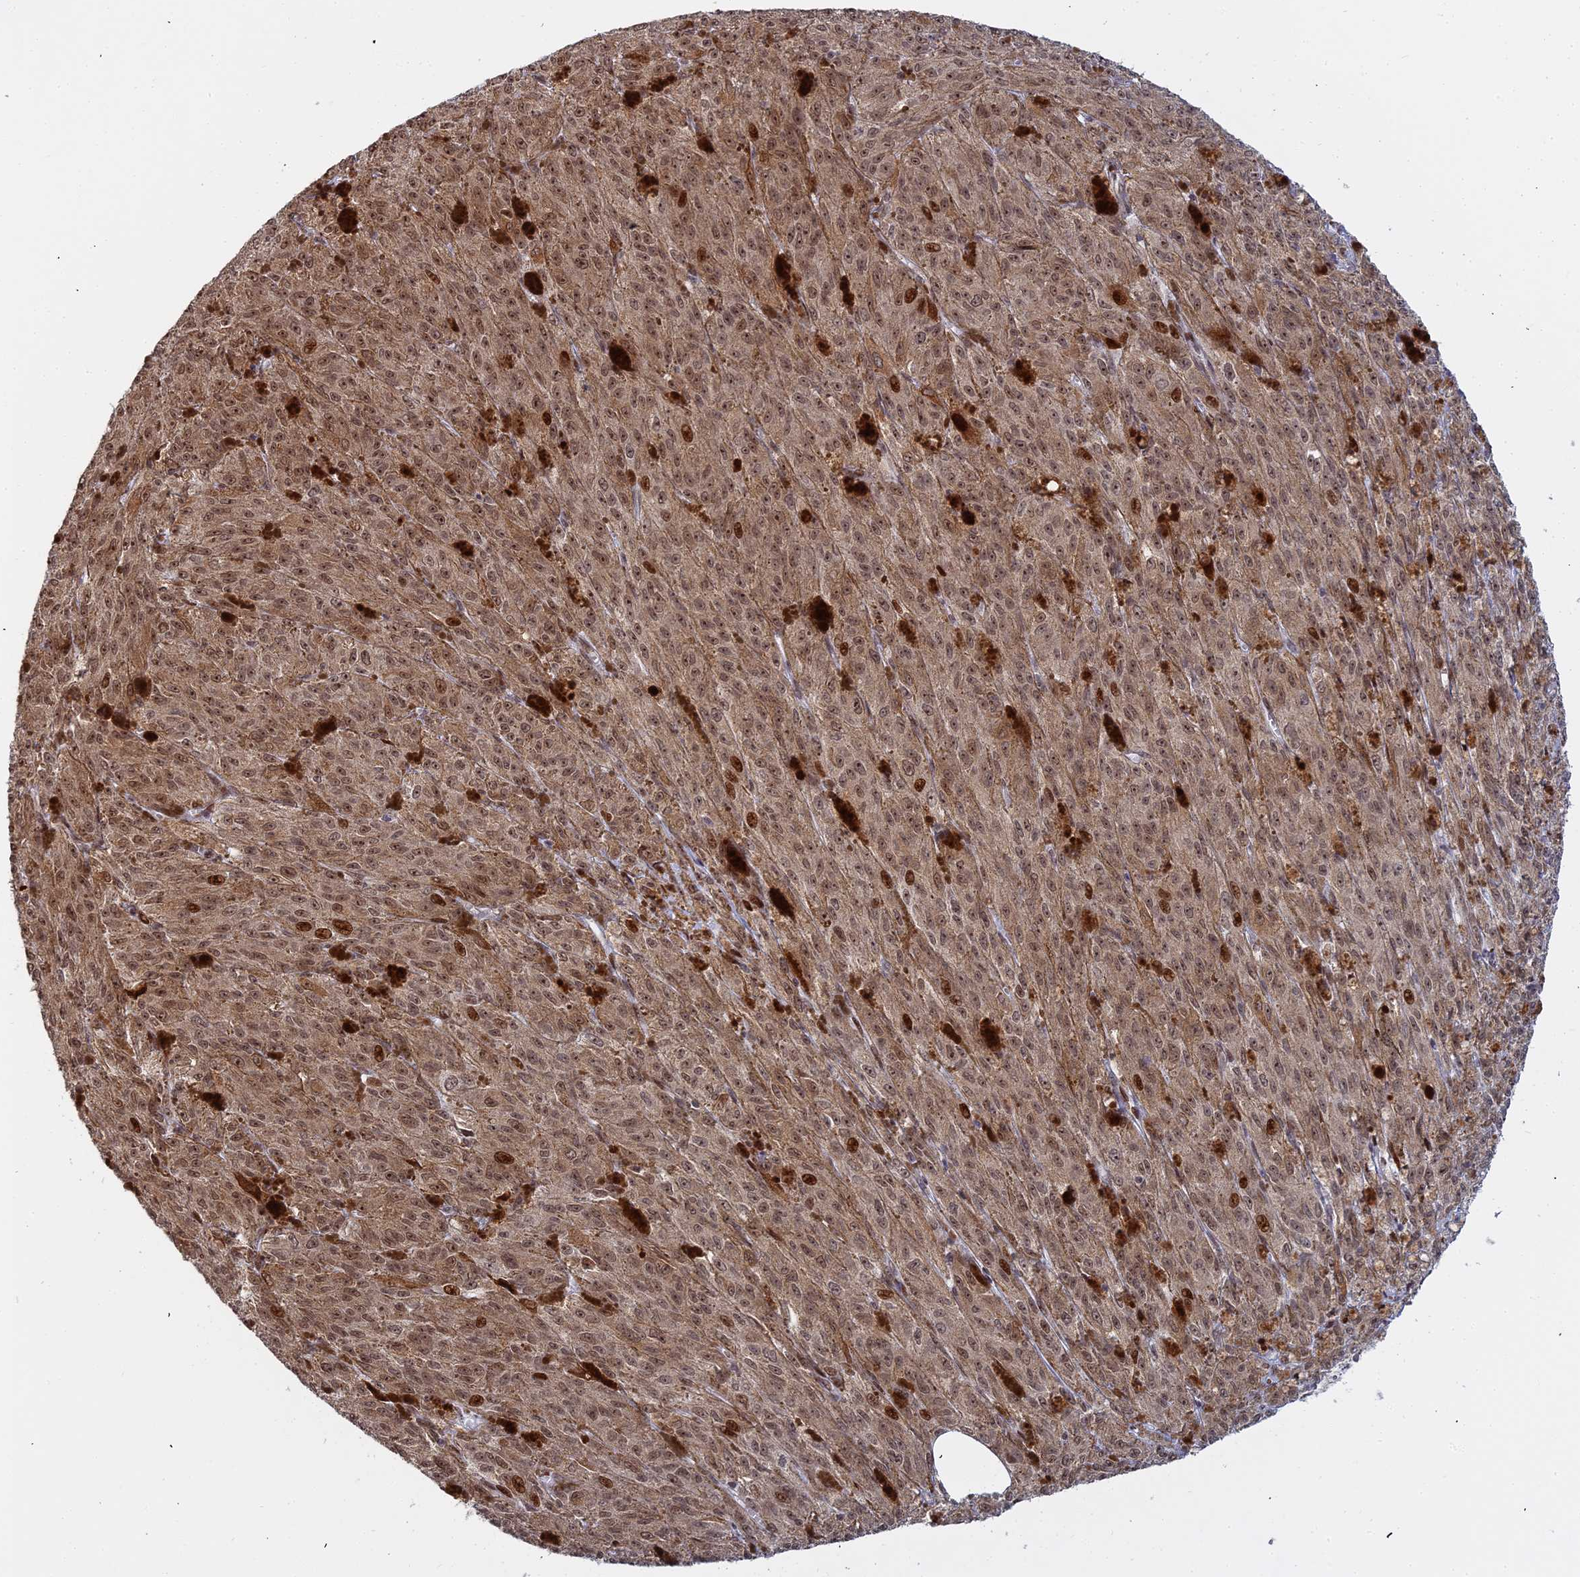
{"staining": {"intensity": "moderate", "quantity": ">75%", "location": "cytoplasmic/membranous,nuclear"}, "tissue": "melanoma", "cell_type": "Tumor cells", "image_type": "cancer", "snomed": [{"axis": "morphology", "description": "Malignant melanoma, NOS"}, {"axis": "topography", "description": "Skin"}], "caption": "A medium amount of moderate cytoplasmic/membranous and nuclear staining is identified in approximately >75% of tumor cells in melanoma tissue.", "gene": "ABCA2", "patient": {"sex": "female", "age": 52}}